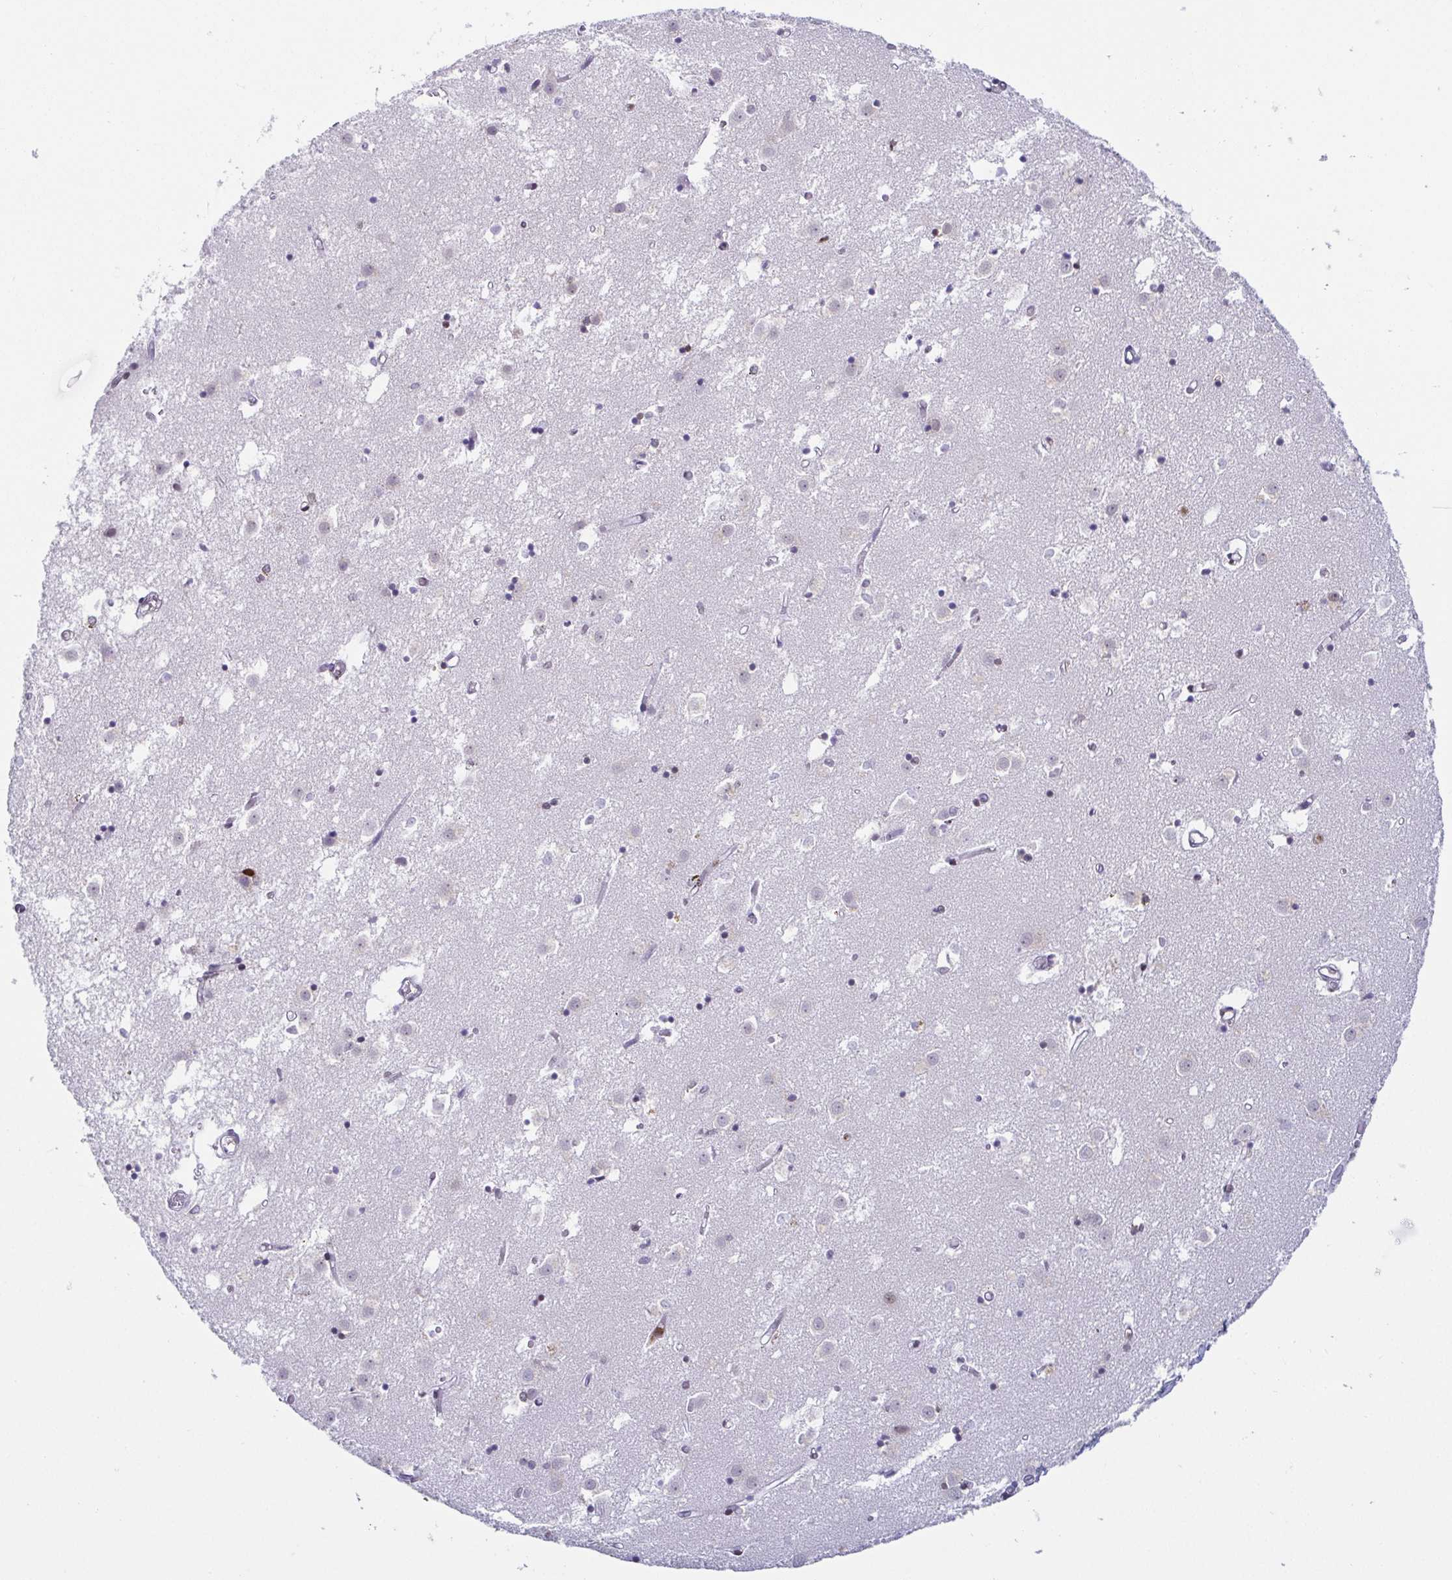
{"staining": {"intensity": "negative", "quantity": "none", "location": "none"}, "tissue": "caudate", "cell_type": "Glial cells", "image_type": "normal", "snomed": [{"axis": "morphology", "description": "Normal tissue, NOS"}, {"axis": "topography", "description": "Lateral ventricle wall"}], "caption": "IHC of unremarkable caudate shows no positivity in glial cells.", "gene": "EWSR1", "patient": {"sex": "male", "age": 70}}